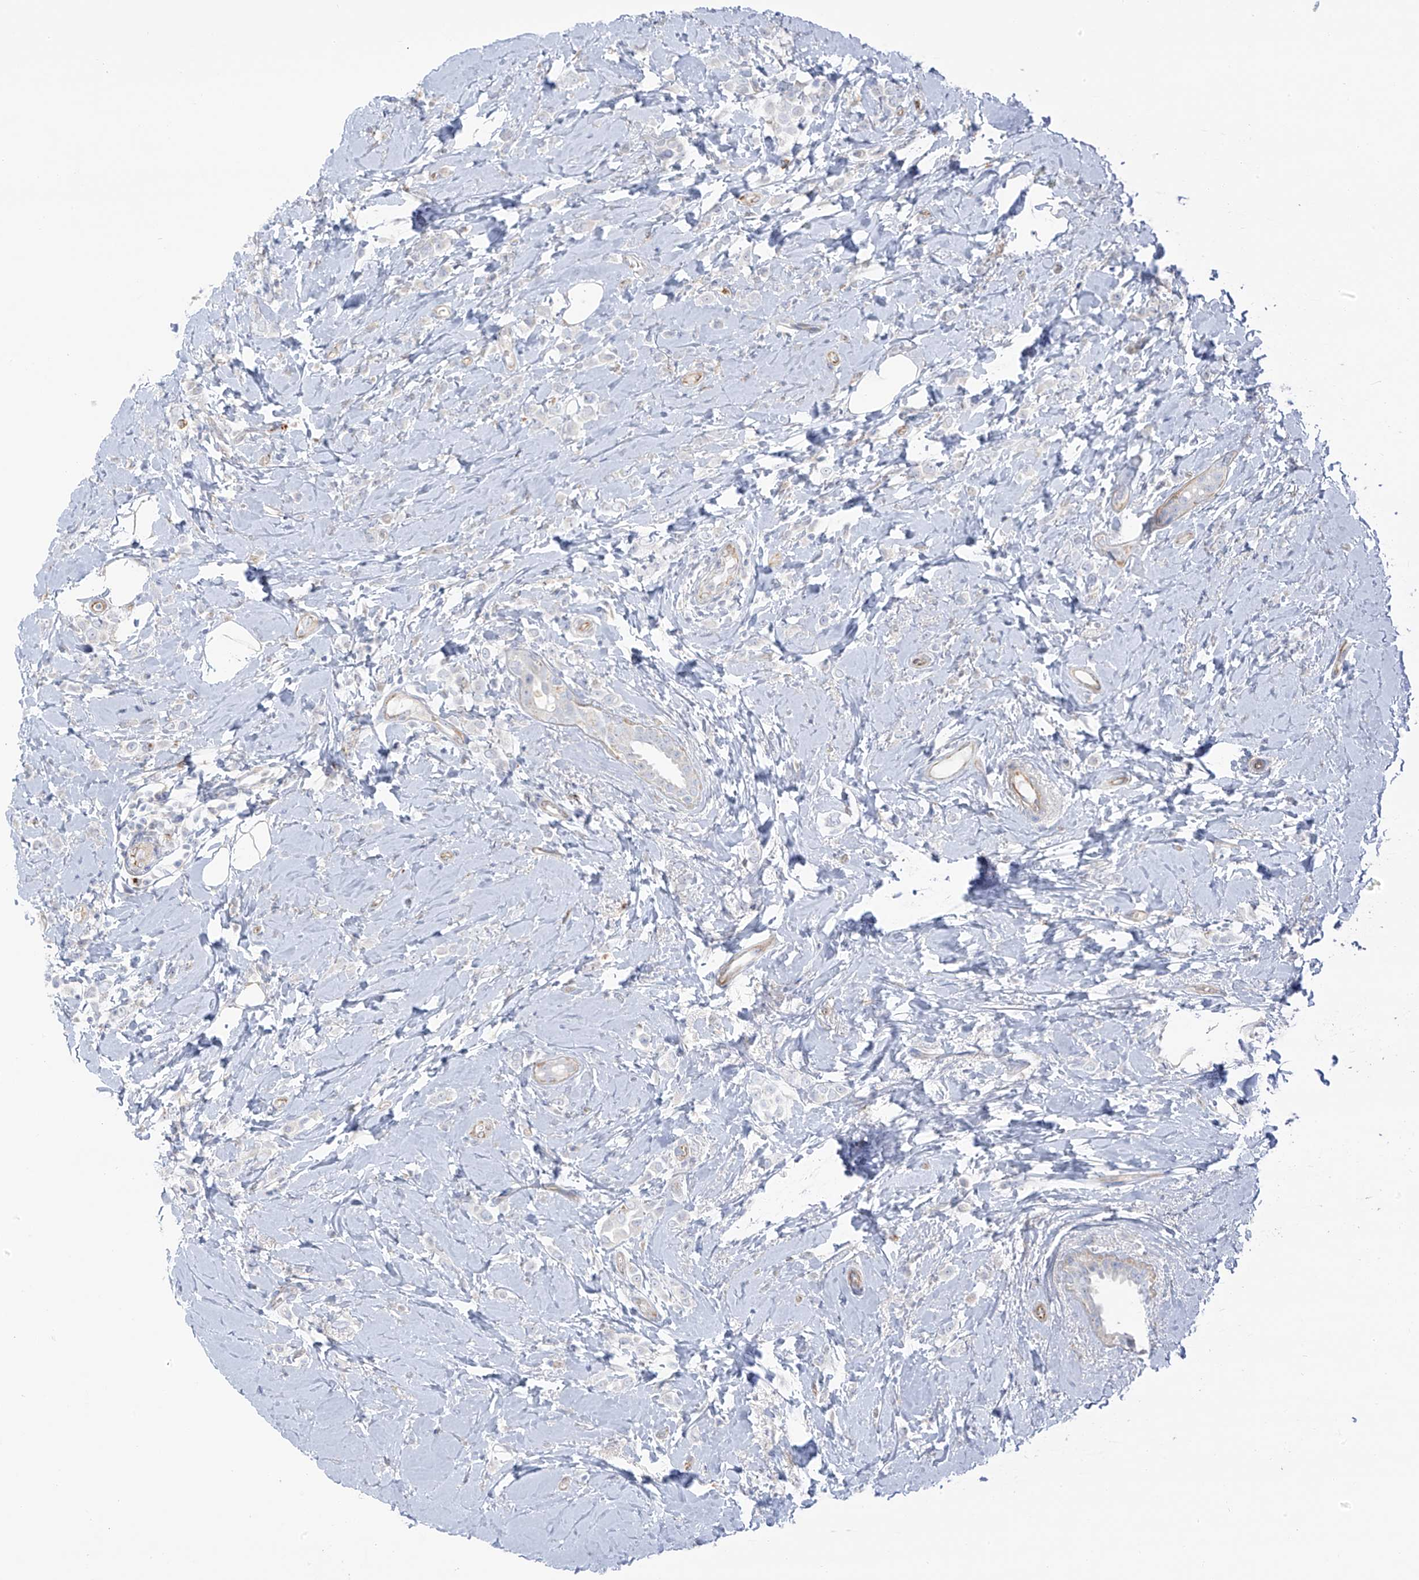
{"staining": {"intensity": "negative", "quantity": "none", "location": "none"}, "tissue": "breast cancer", "cell_type": "Tumor cells", "image_type": "cancer", "snomed": [{"axis": "morphology", "description": "Lobular carcinoma"}, {"axis": "topography", "description": "Breast"}], "caption": "Immunohistochemistry (IHC) micrograph of neoplastic tissue: lobular carcinoma (breast) stained with DAB demonstrates no significant protein staining in tumor cells.", "gene": "TAL2", "patient": {"sex": "female", "age": 47}}